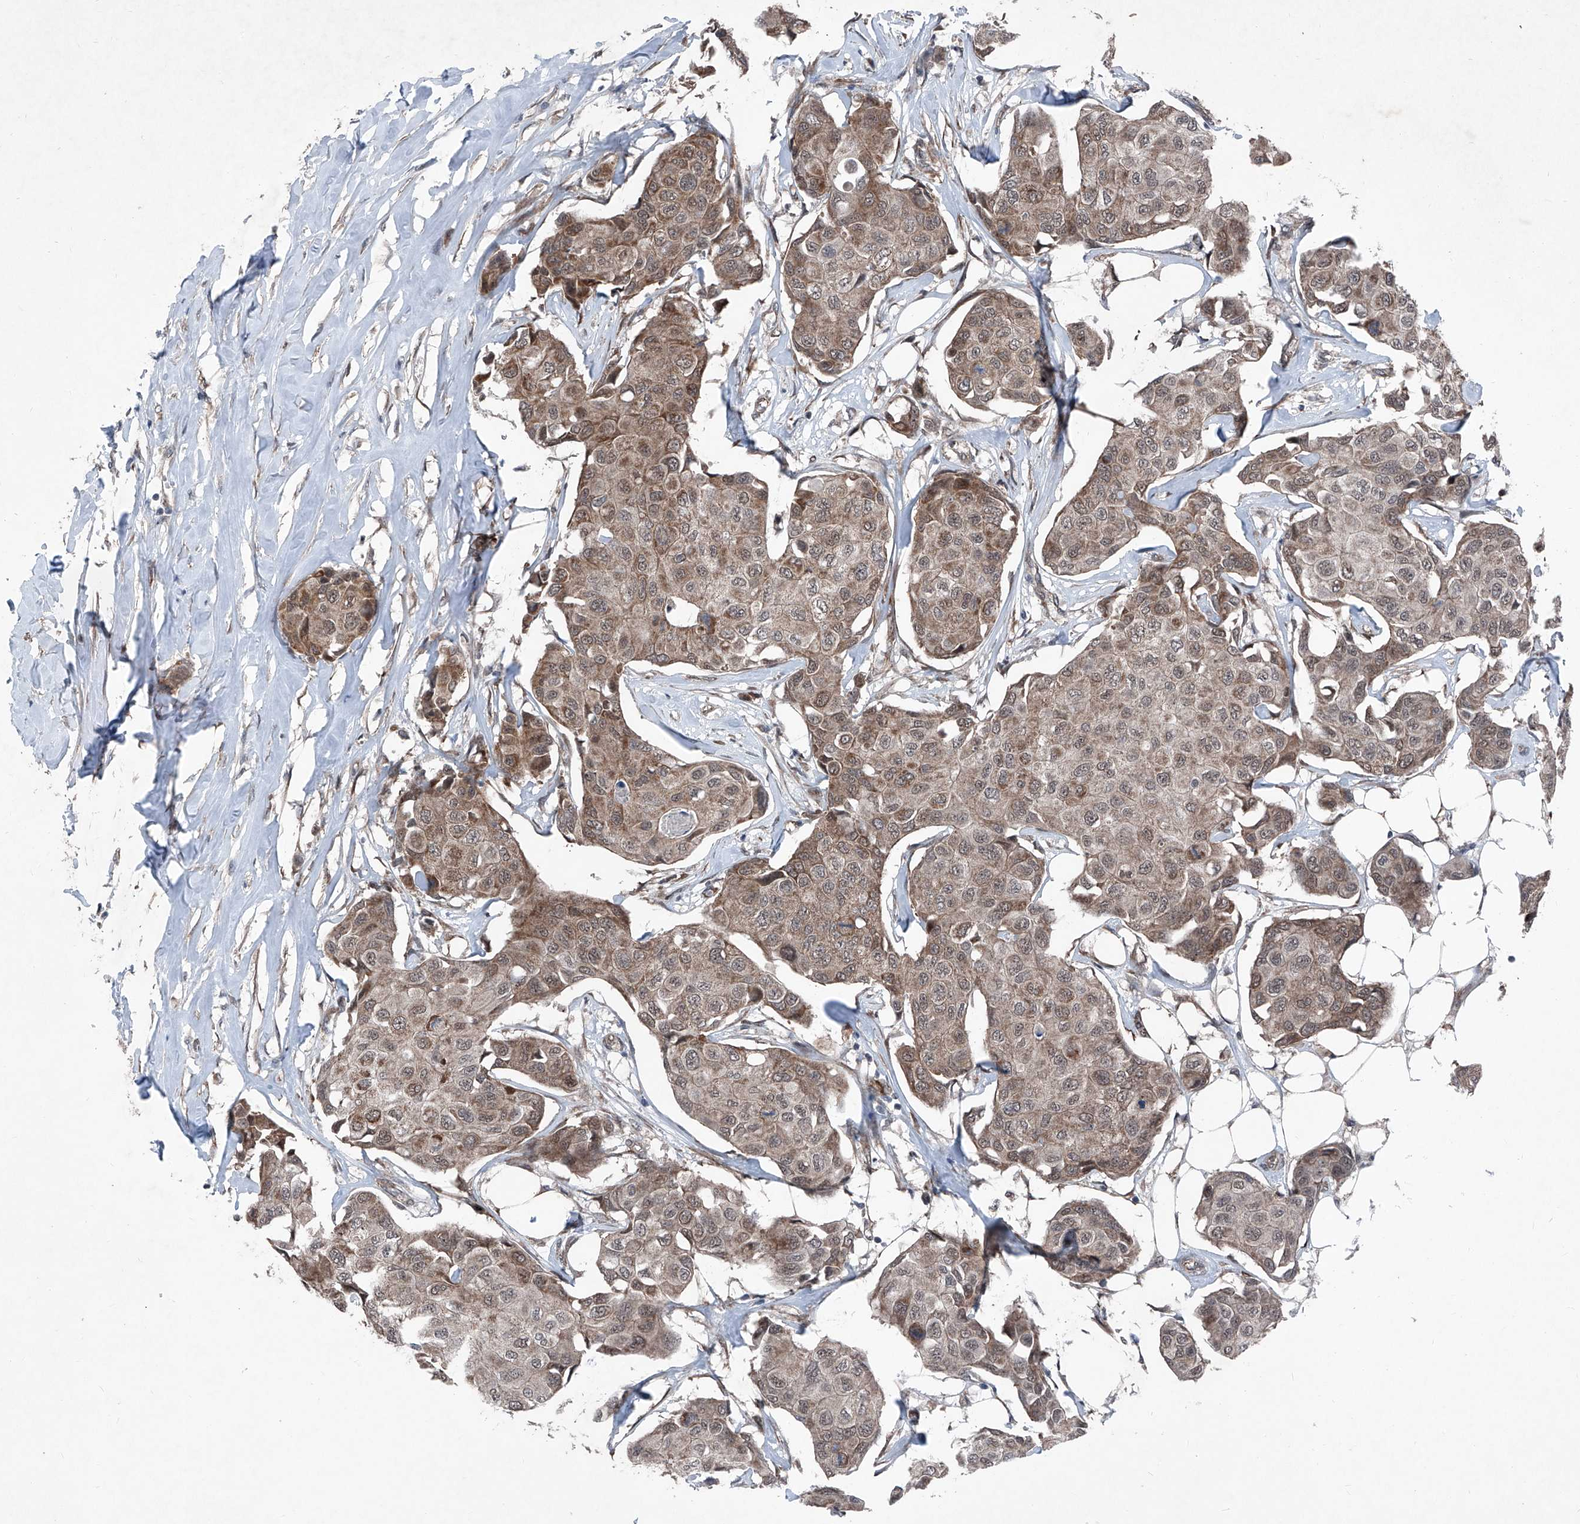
{"staining": {"intensity": "moderate", "quantity": ">75%", "location": "cytoplasmic/membranous"}, "tissue": "breast cancer", "cell_type": "Tumor cells", "image_type": "cancer", "snomed": [{"axis": "morphology", "description": "Duct carcinoma"}, {"axis": "topography", "description": "Breast"}], "caption": "A brown stain labels moderate cytoplasmic/membranous staining of a protein in breast cancer (infiltrating ductal carcinoma) tumor cells.", "gene": "COA7", "patient": {"sex": "female", "age": 80}}